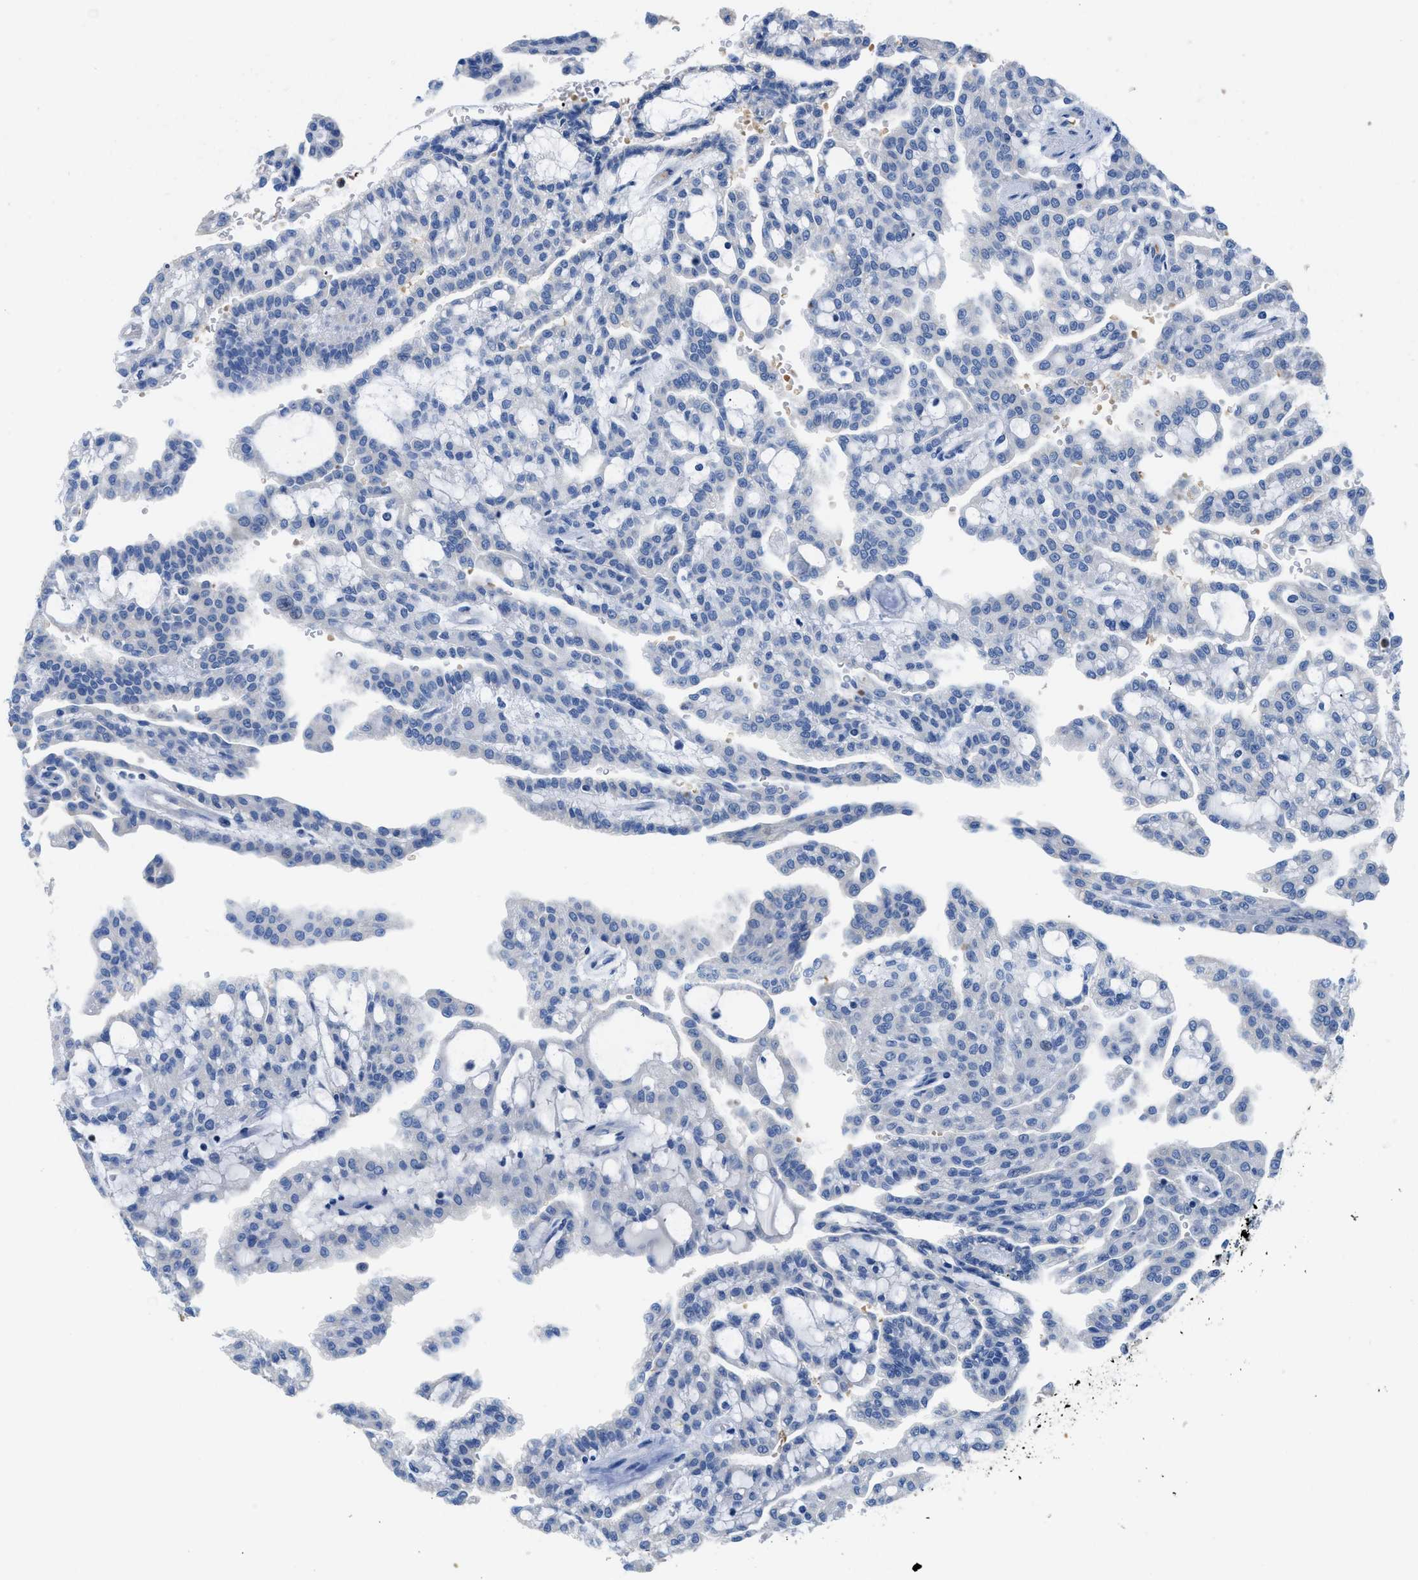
{"staining": {"intensity": "negative", "quantity": "none", "location": "none"}, "tissue": "renal cancer", "cell_type": "Tumor cells", "image_type": "cancer", "snomed": [{"axis": "morphology", "description": "Adenocarcinoma, NOS"}, {"axis": "topography", "description": "Kidney"}], "caption": "Immunohistochemistry (IHC) of human renal cancer (adenocarcinoma) displays no staining in tumor cells.", "gene": "NEB", "patient": {"sex": "male", "age": 63}}